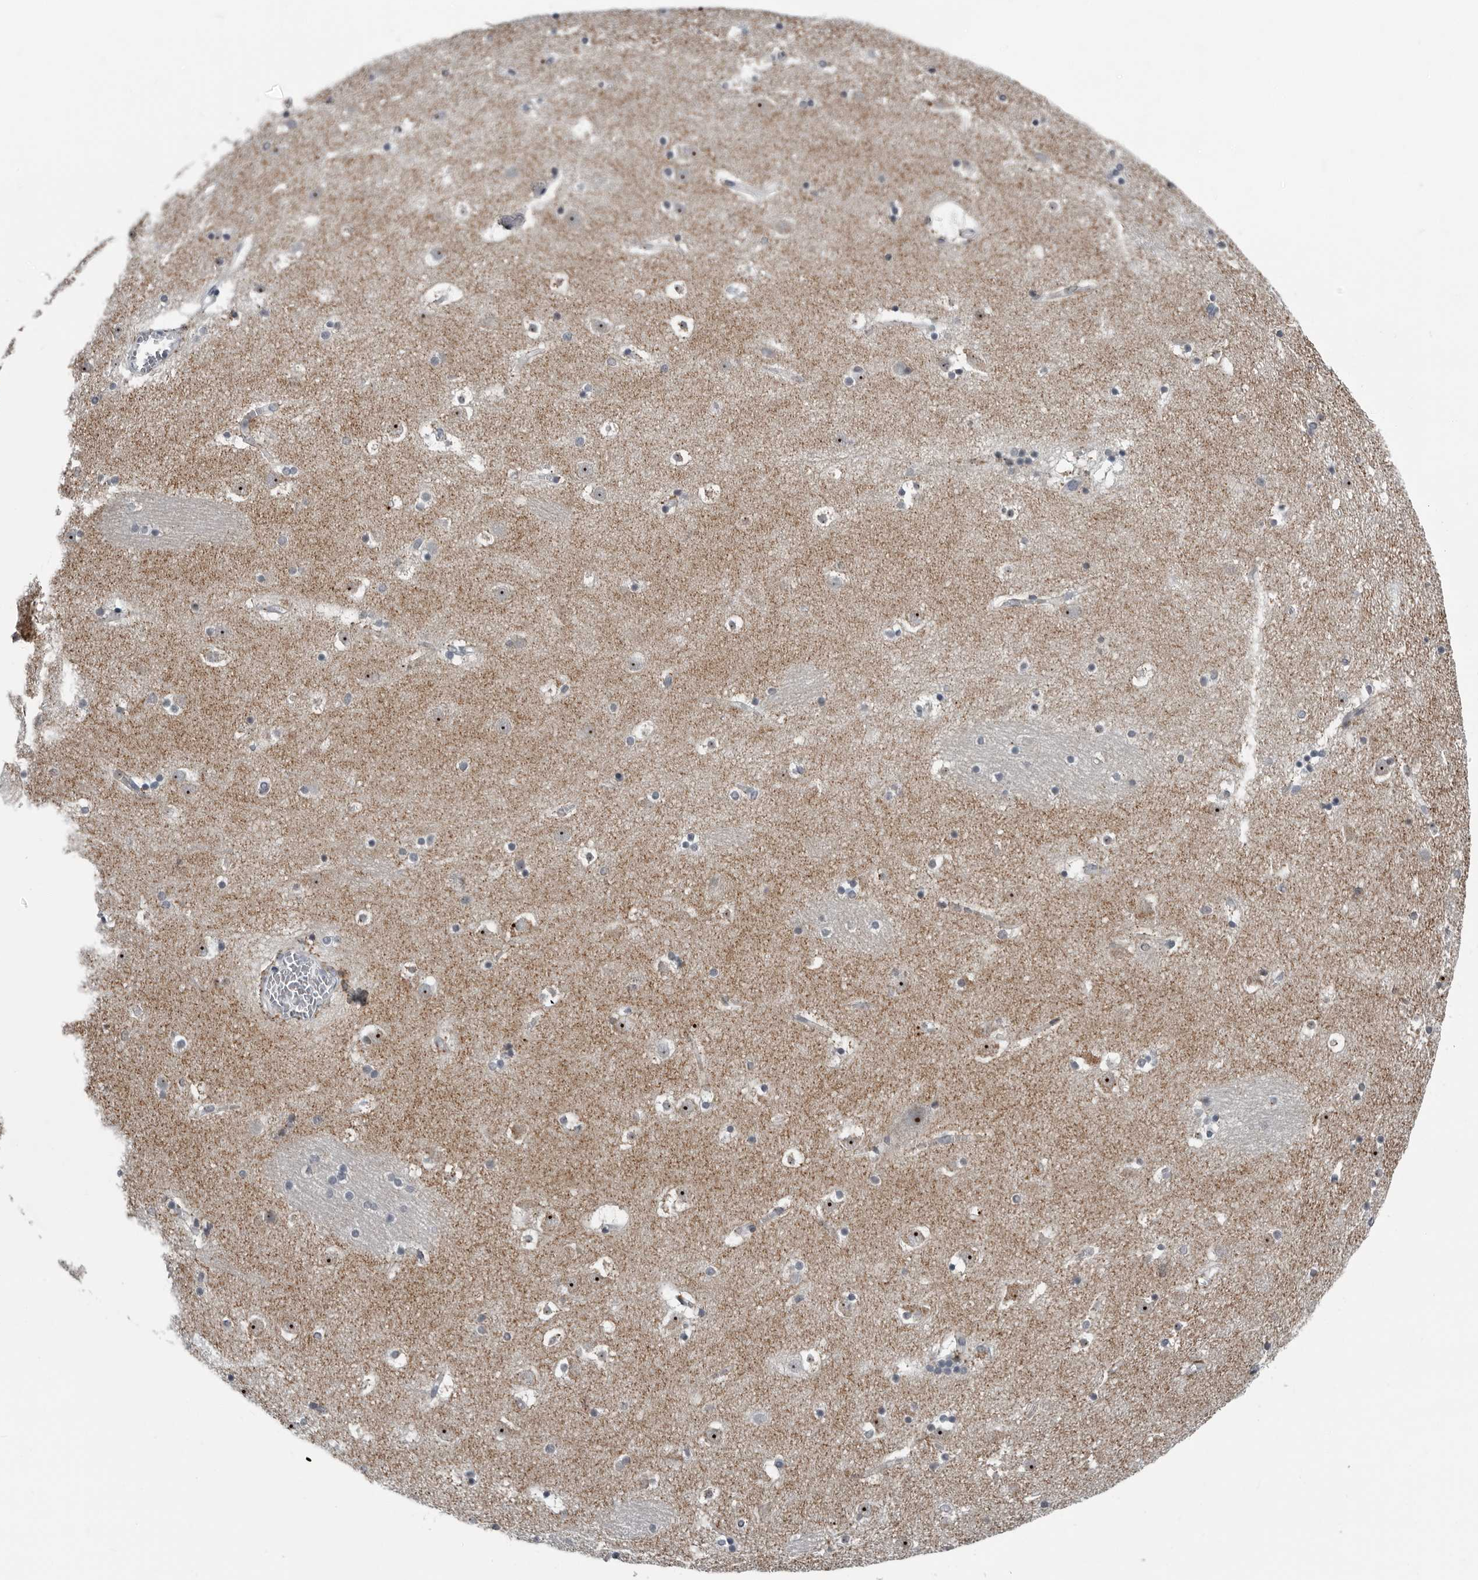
{"staining": {"intensity": "moderate", "quantity": "<25%", "location": "cytoplasmic/membranous,nuclear"}, "tissue": "caudate", "cell_type": "Glial cells", "image_type": "normal", "snomed": [{"axis": "morphology", "description": "Normal tissue, NOS"}, {"axis": "topography", "description": "Lateral ventricle wall"}], "caption": "Human caudate stained with a protein marker exhibits moderate staining in glial cells.", "gene": "PDCD11", "patient": {"sex": "male", "age": 45}}